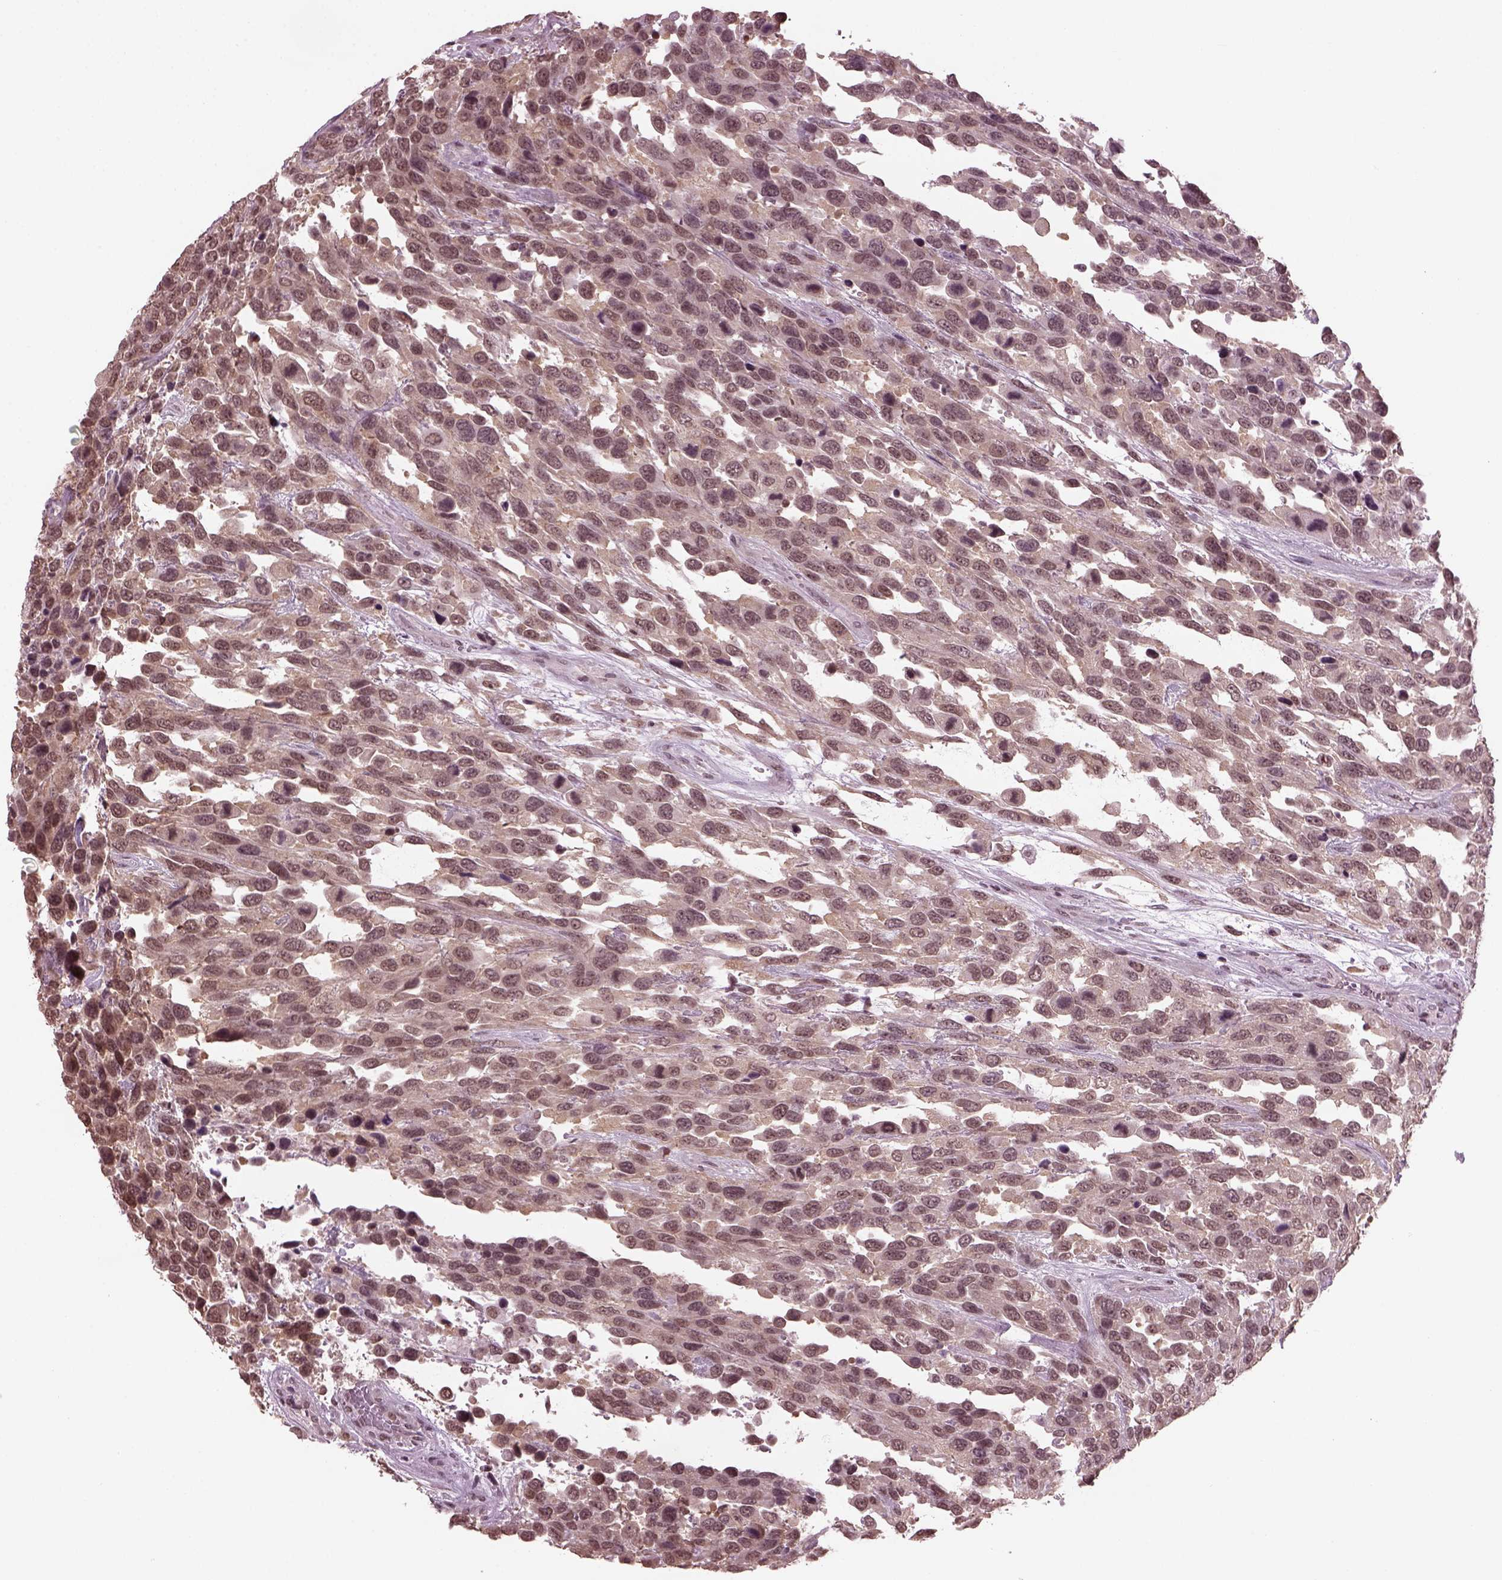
{"staining": {"intensity": "weak", "quantity": ">75%", "location": "cytoplasmic/membranous"}, "tissue": "urothelial cancer", "cell_type": "Tumor cells", "image_type": "cancer", "snomed": [{"axis": "morphology", "description": "Urothelial carcinoma, High grade"}, {"axis": "topography", "description": "Urinary bladder"}], "caption": "Protein expression analysis of human urothelial carcinoma (high-grade) reveals weak cytoplasmic/membranous staining in about >75% of tumor cells.", "gene": "RUVBL2", "patient": {"sex": "female", "age": 70}}